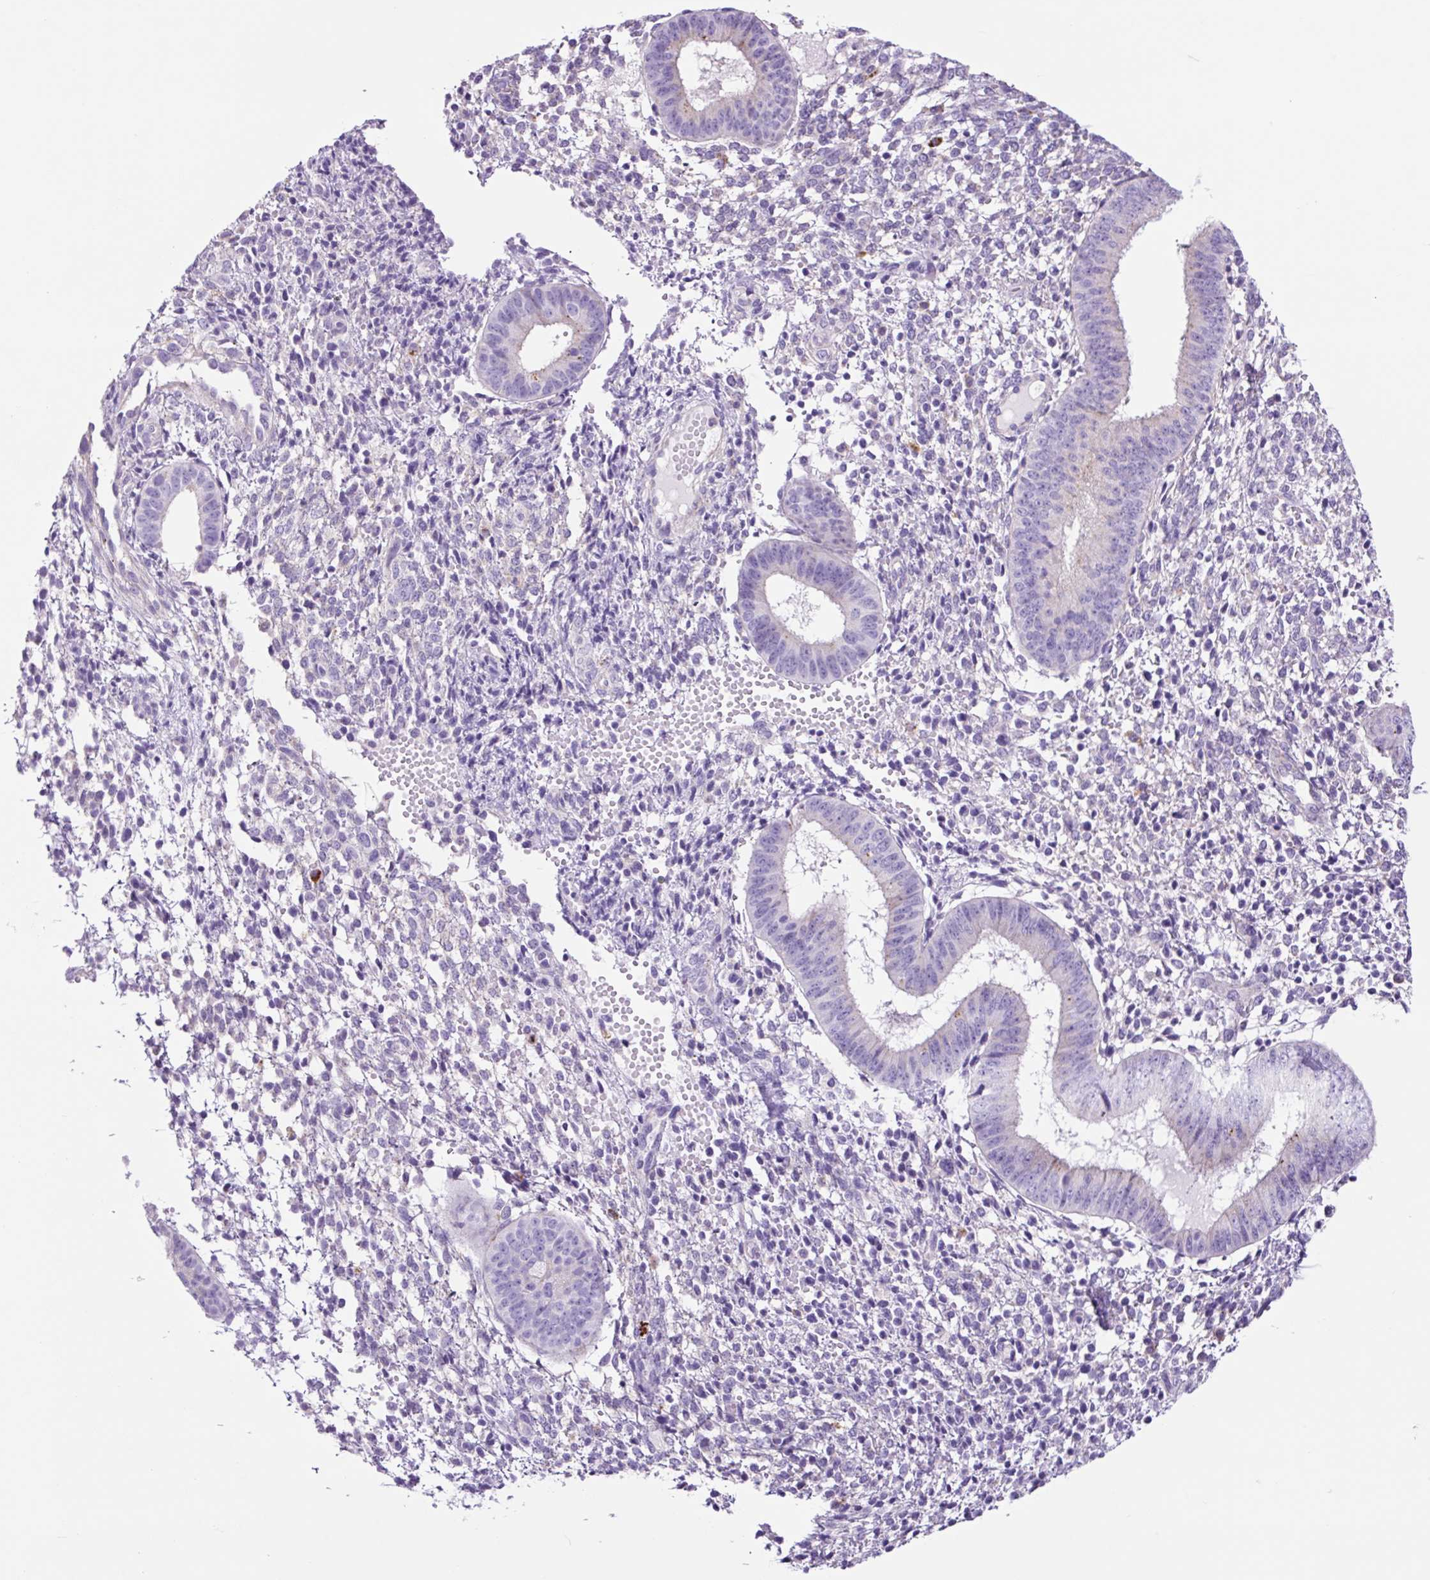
{"staining": {"intensity": "negative", "quantity": "none", "location": "none"}, "tissue": "endometrium", "cell_type": "Cells in endometrial stroma", "image_type": "normal", "snomed": [{"axis": "morphology", "description": "Normal tissue, NOS"}, {"axis": "topography", "description": "Endometrium"}], "caption": "This is an immunohistochemistry (IHC) micrograph of unremarkable human endometrium. There is no positivity in cells in endometrial stroma.", "gene": "LCN10", "patient": {"sex": "female", "age": 49}}